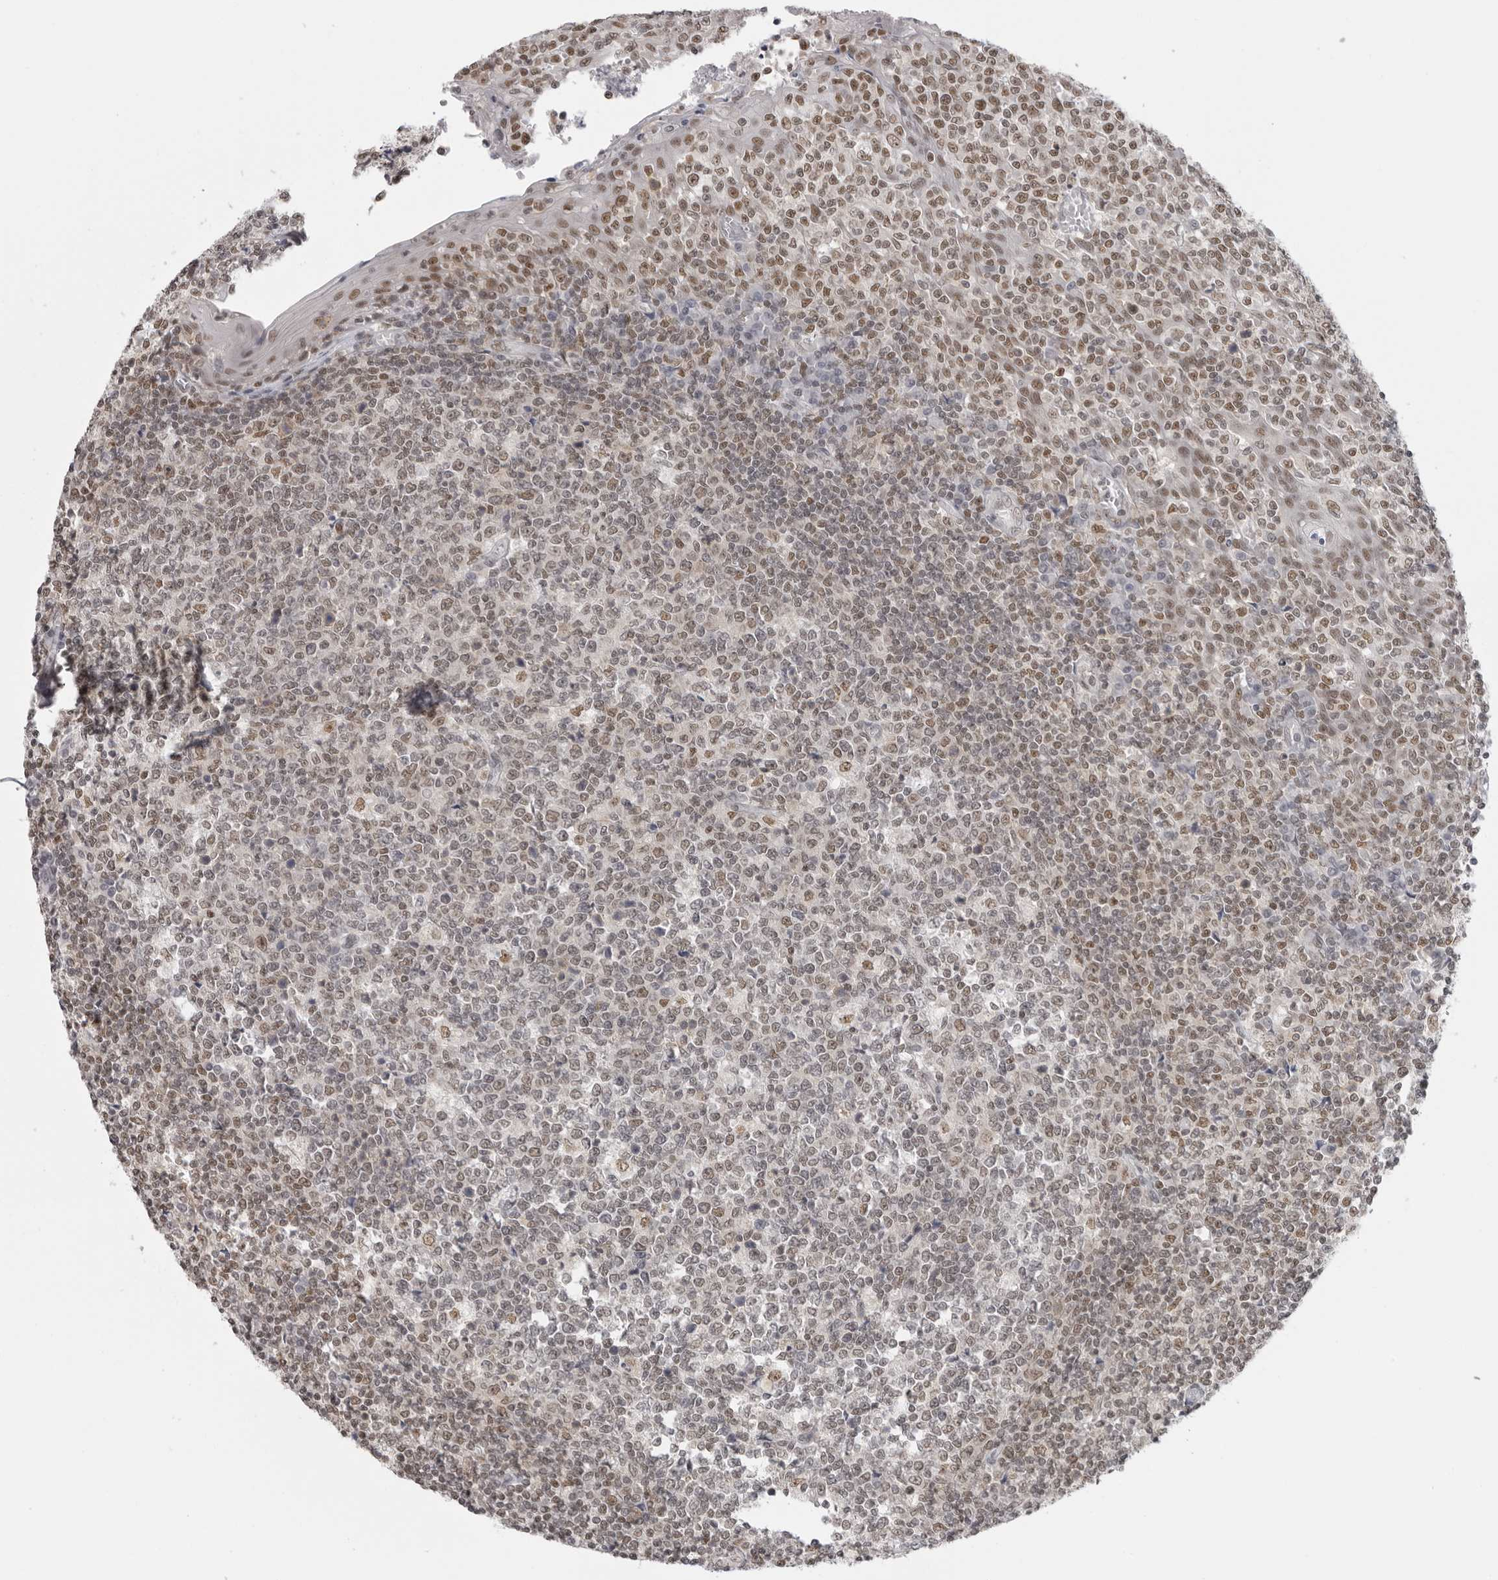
{"staining": {"intensity": "moderate", "quantity": "25%-75%", "location": "nuclear"}, "tissue": "tonsil", "cell_type": "Germinal center cells", "image_type": "normal", "snomed": [{"axis": "morphology", "description": "Normal tissue, NOS"}, {"axis": "topography", "description": "Tonsil"}], "caption": "A brown stain labels moderate nuclear staining of a protein in germinal center cells of benign human tonsil. The staining was performed using DAB (3,3'-diaminobenzidine), with brown indicating positive protein expression. Nuclei are stained blue with hematoxylin.", "gene": "RPA2", "patient": {"sex": "female", "age": 19}}